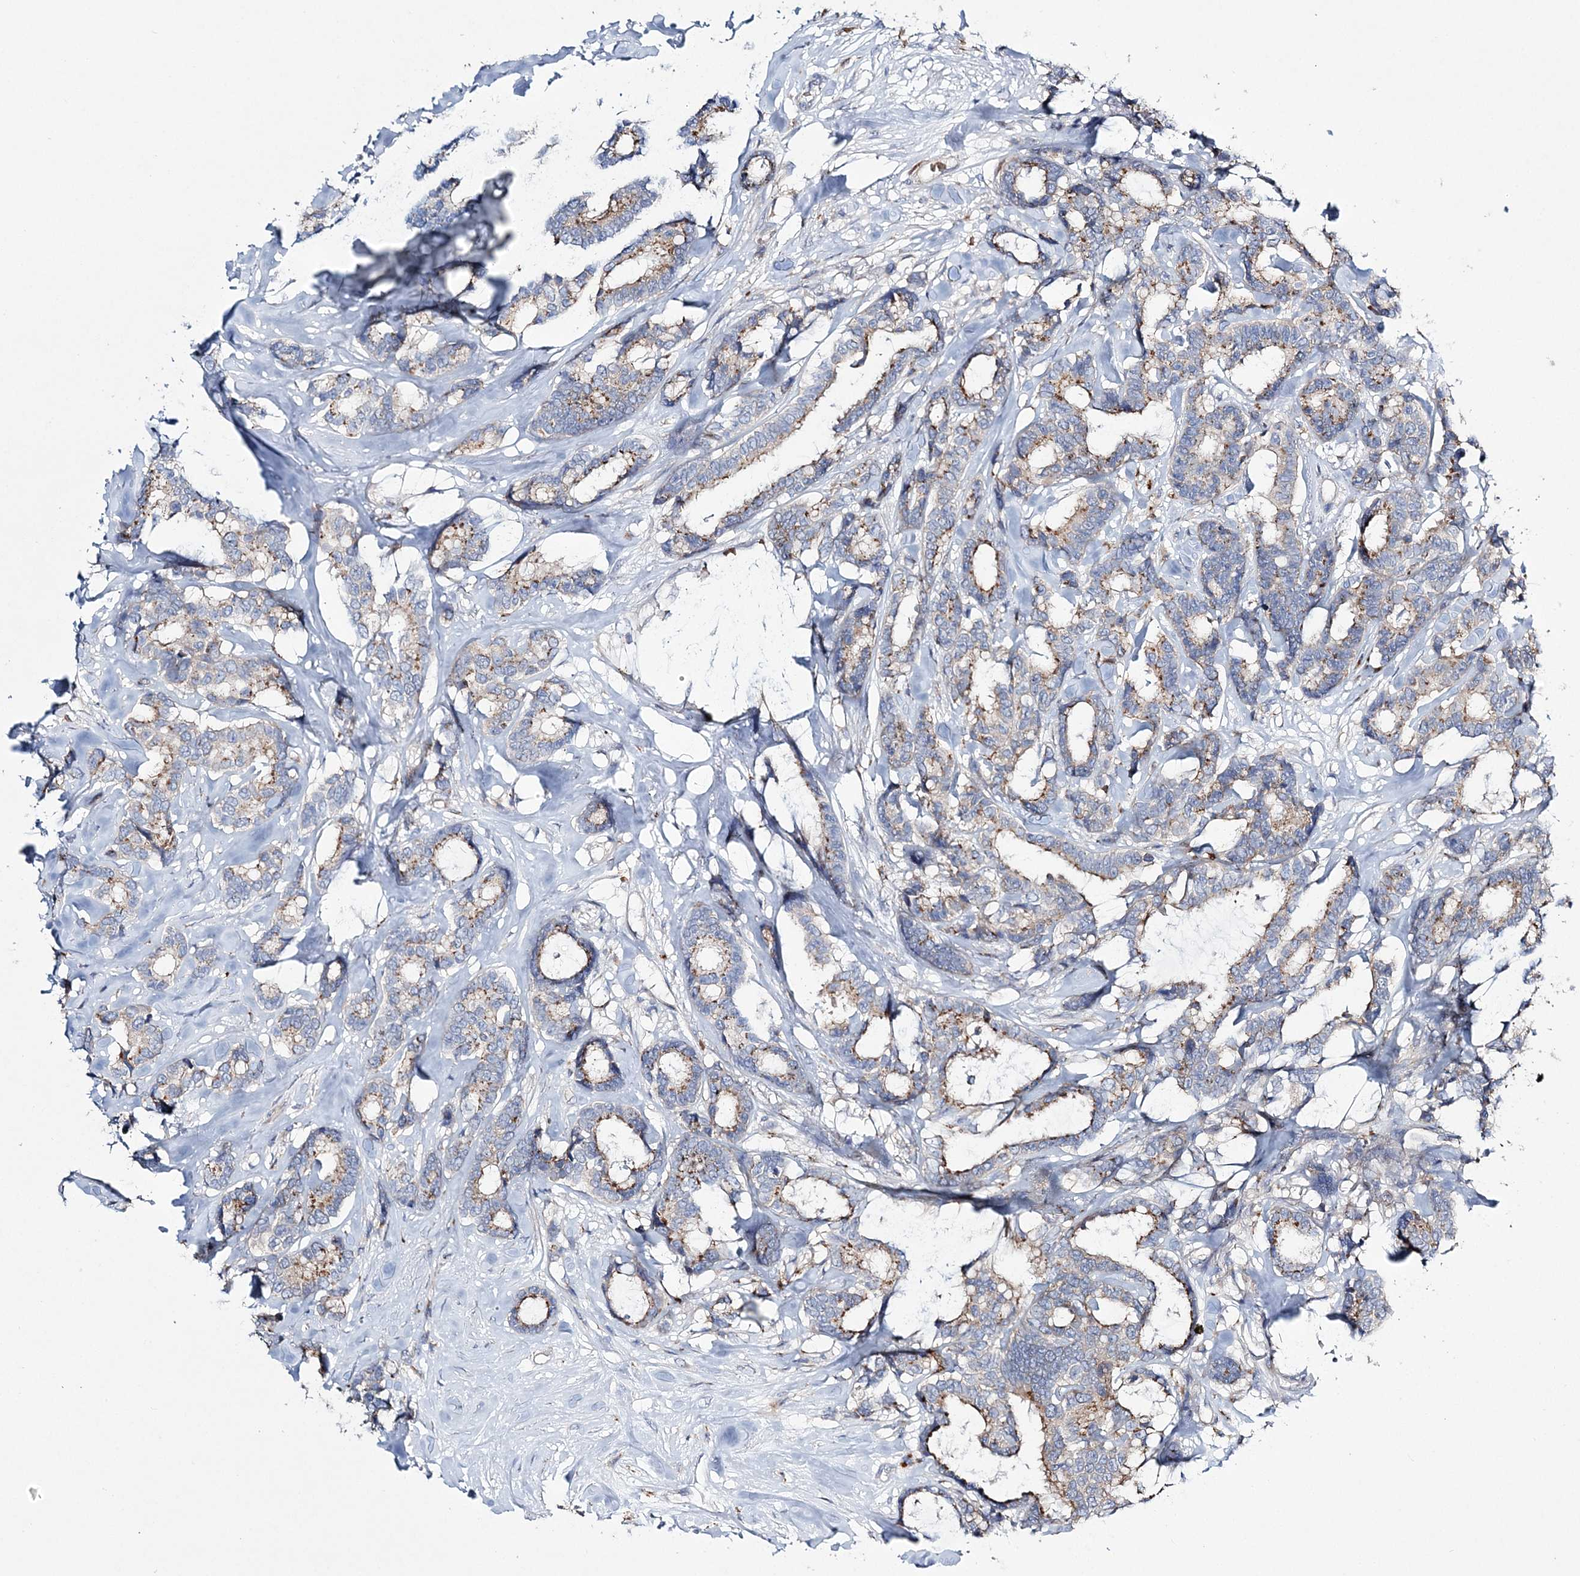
{"staining": {"intensity": "moderate", "quantity": "25%-75%", "location": "cytoplasmic/membranous"}, "tissue": "breast cancer", "cell_type": "Tumor cells", "image_type": "cancer", "snomed": [{"axis": "morphology", "description": "Duct carcinoma"}, {"axis": "topography", "description": "Breast"}], "caption": "Immunohistochemistry (IHC) of intraductal carcinoma (breast) displays medium levels of moderate cytoplasmic/membranous positivity in approximately 25%-75% of tumor cells.", "gene": "ATP11B", "patient": {"sex": "female", "age": 87}}